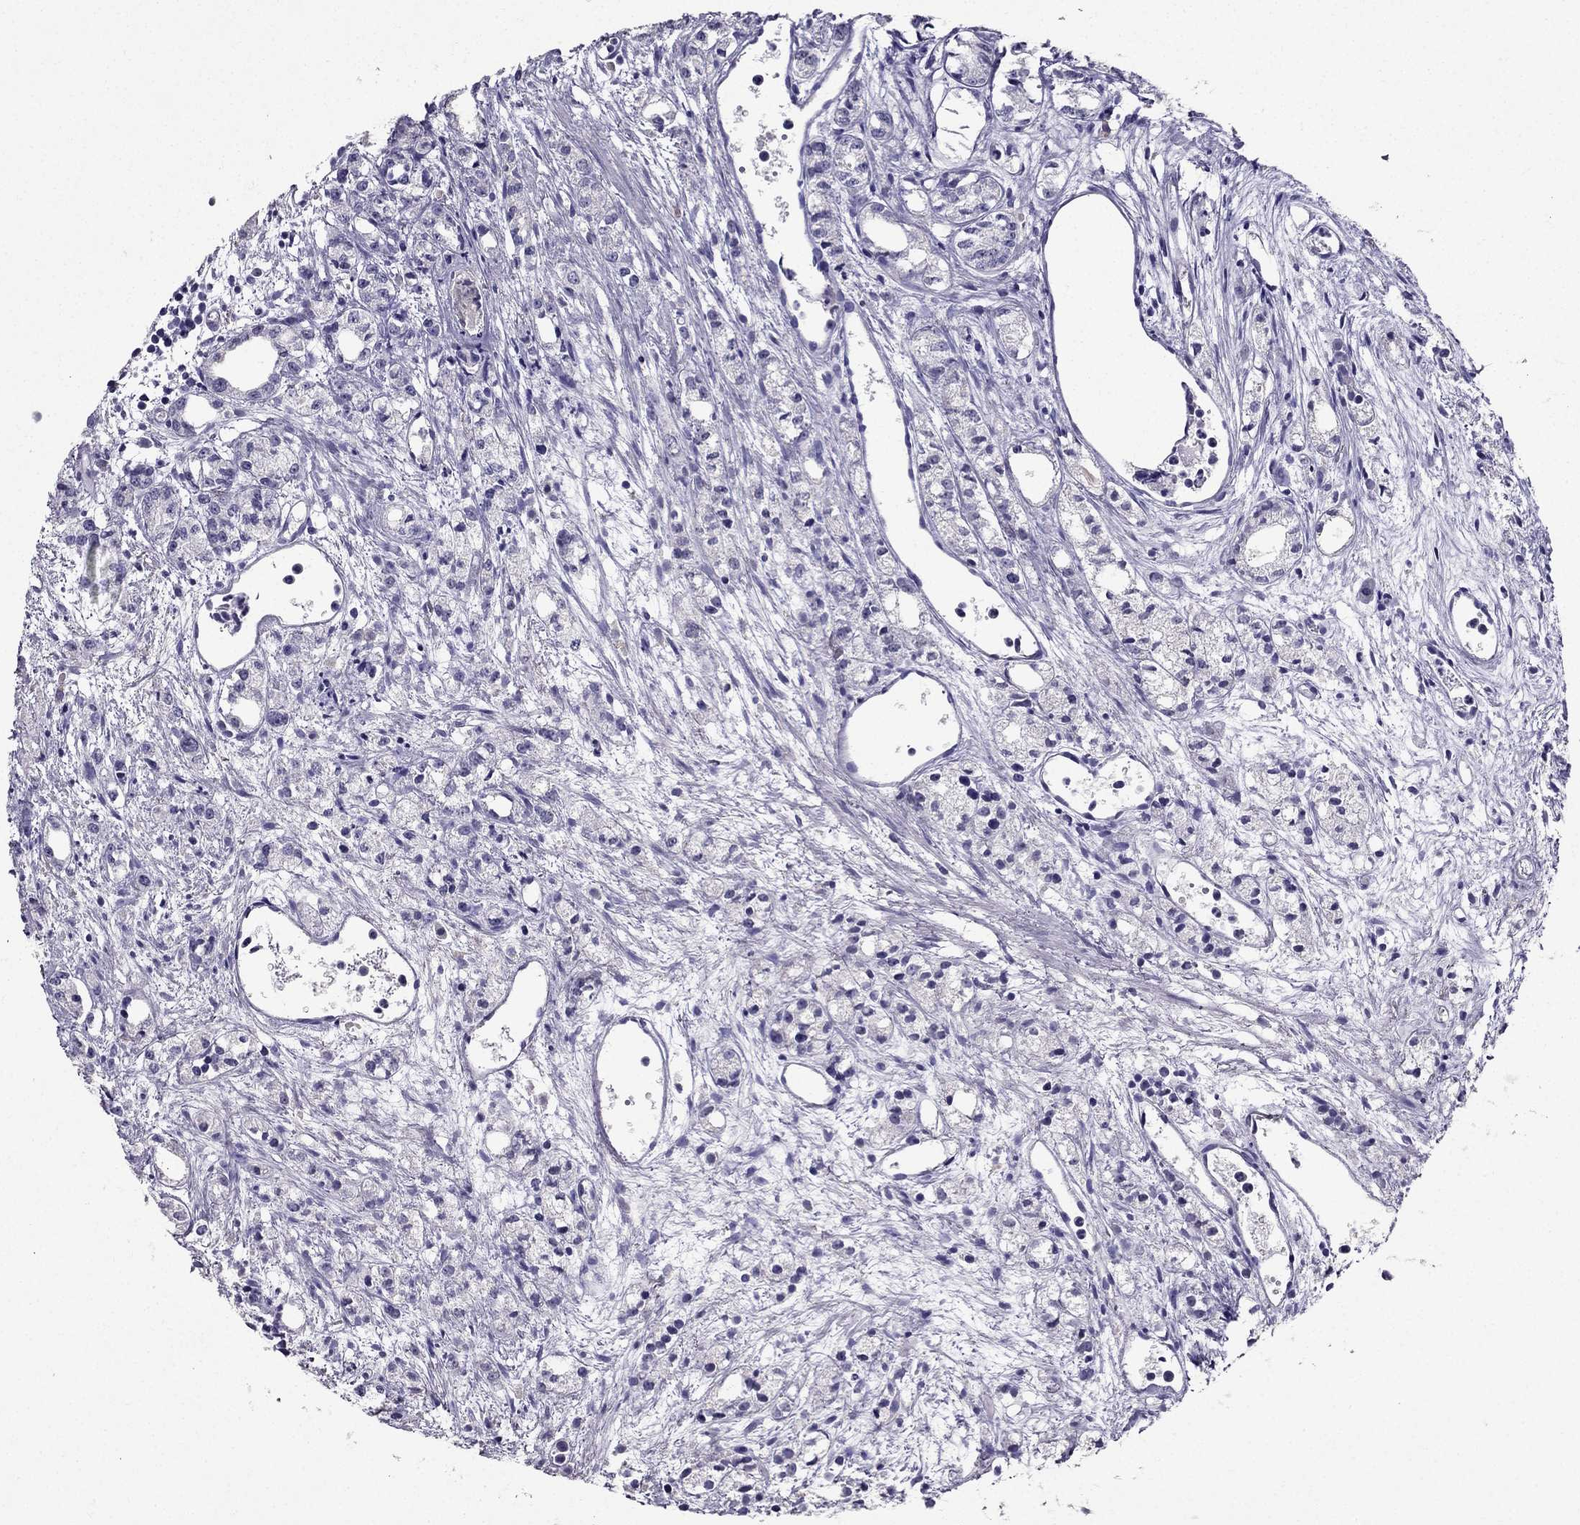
{"staining": {"intensity": "negative", "quantity": "none", "location": "none"}, "tissue": "prostate cancer", "cell_type": "Tumor cells", "image_type": "cancer", "snomed": [{"axis": "morphology", "description": "Adenocarcinoma, Medium grade"}, {"axis": "topography", "description": "Prostate"}], "caption": "The photomicrograph reveals no staining of tumor cells in medium-grade adenocarcinoma (prostate). Brightfield microscopy of immunohistochemistry stained with DAB (brown) and hematoxylin (blue), captured at high magnification.", "gene": "DUSP15", "patient": {"sex": "male", "age": 74}}